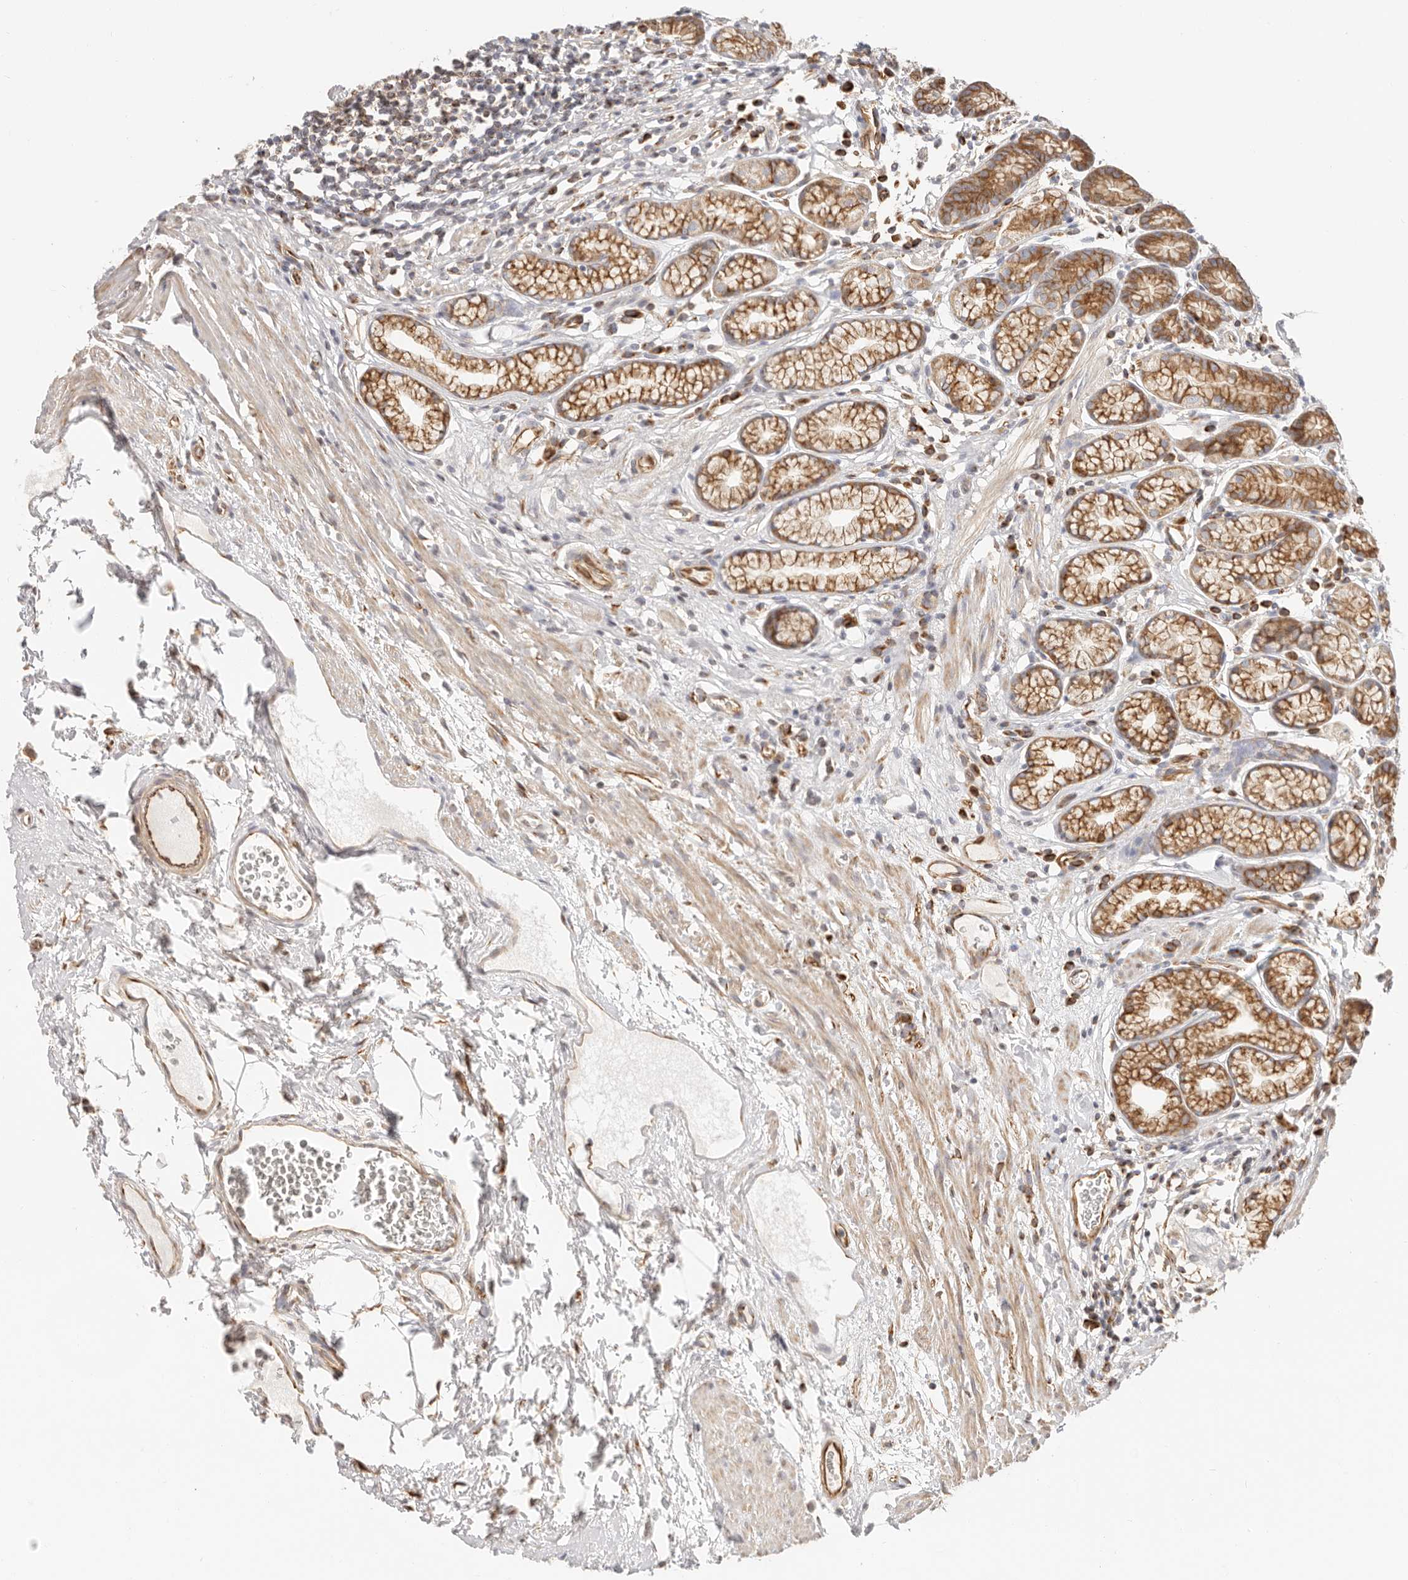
{"staining": {"intensity": "moderate", "quantity": "25%-75%", "location": "cytoplasmic/membranous"}, "tissue": "stomach", "cell_type": "Glandular cells", "image_type": "normal", "snomed": [{"axis": "morphology", "description": "Normal tissue, NOS"}, {"axis": "topography", "description": "Stomach"}], "caption": "Protein staining of benign stomach reveals moderate cytoplasmic/membranous expression in about 25%-75% of glandular cells.", "gene": "DTNBP1", "patient": {"sex": "male", "age": 42}}